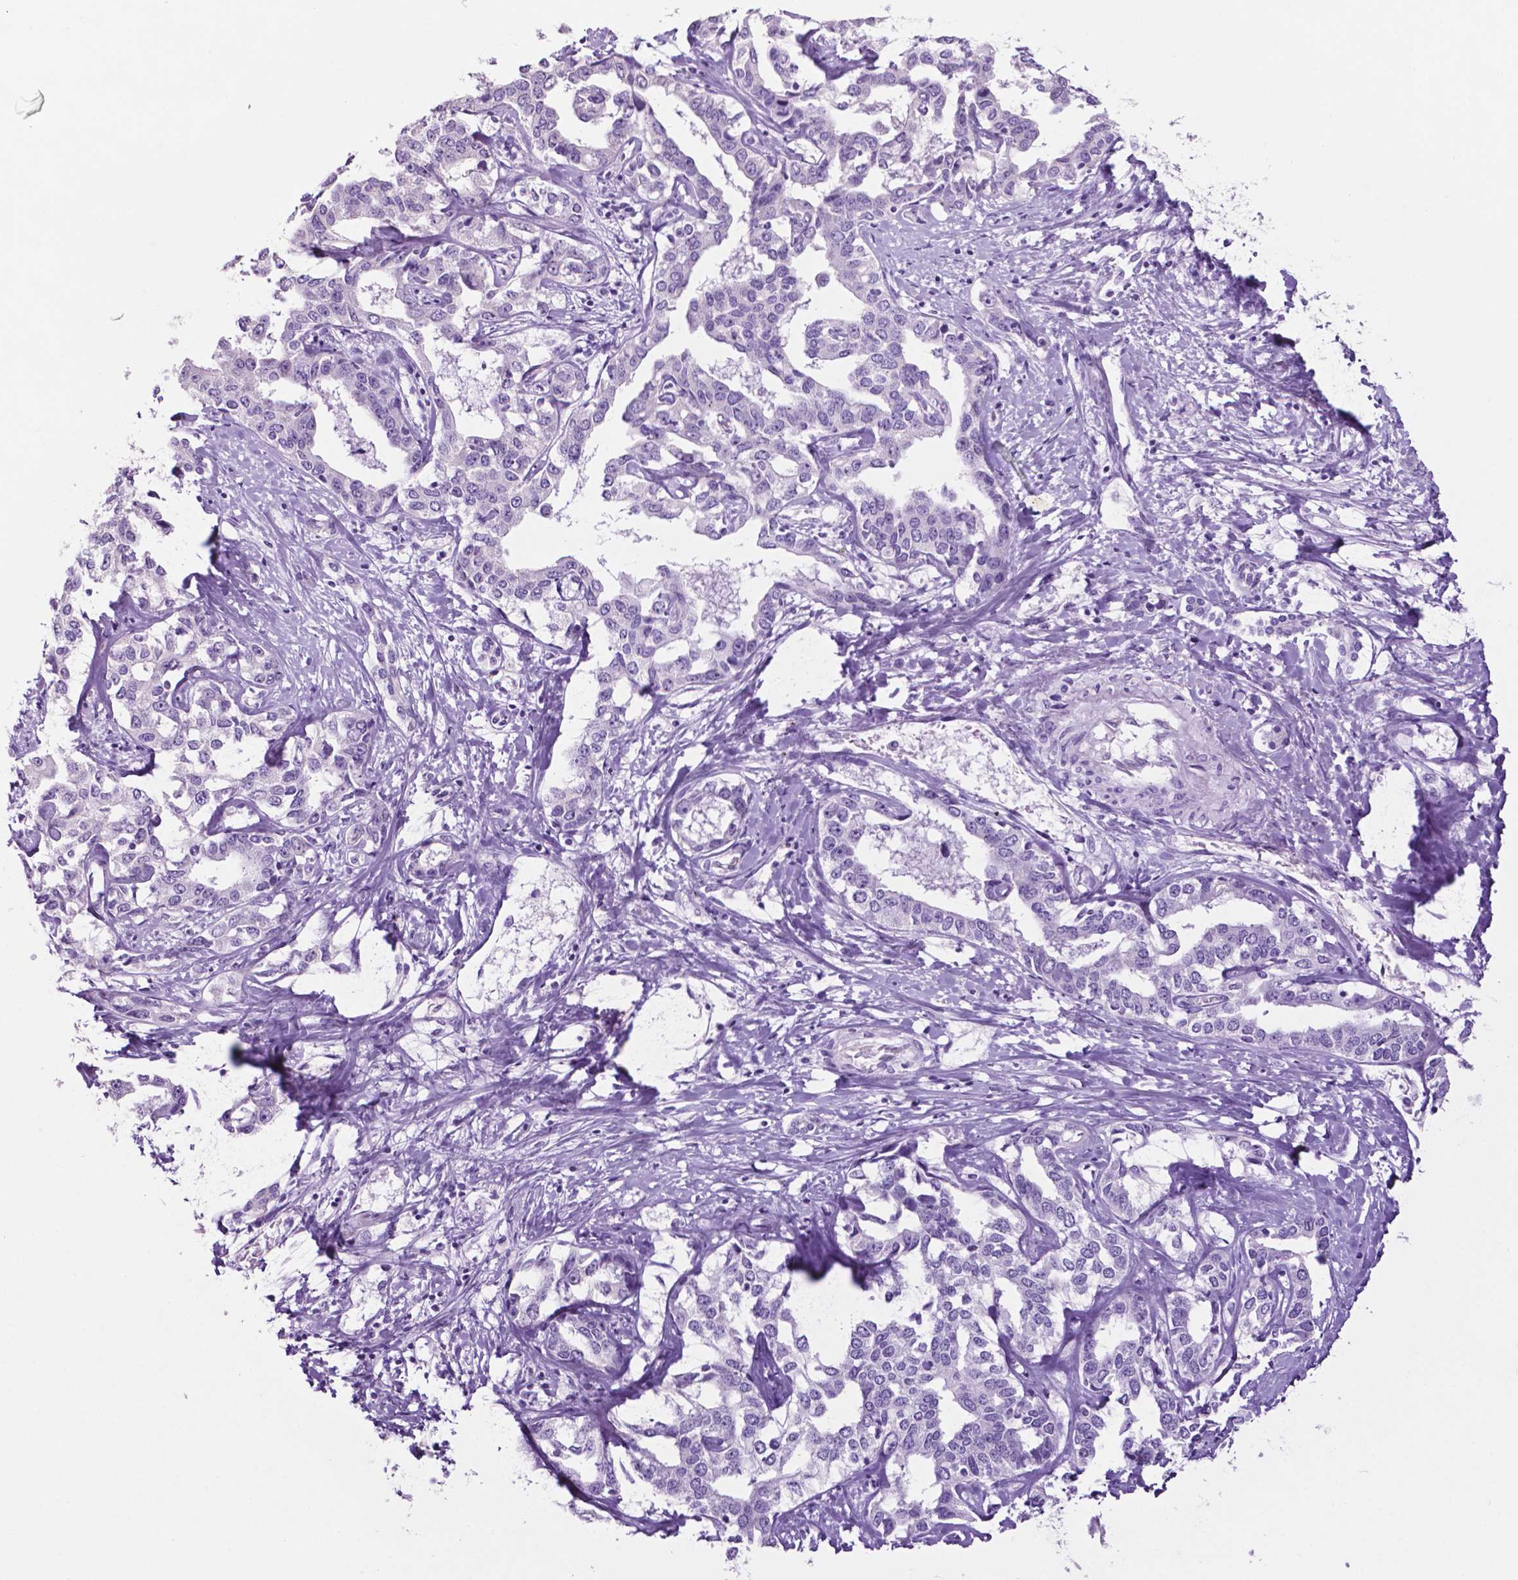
{"staining": {"intensity": "negative", "quantity": "none", "location": "none"}, "tissue": "liver cancer", "cell_type": "Tumor cells", "image_type": "cancer", "snomed": [{"axis": "morphology", "description": "Cholangiocarcinoma"}, {"axis": "topography", "description": "Liver"}], "caption": "DAB immunohistochemical staining of liver cancer reveals no significant positivity in tumor cells. The staining is performed using DAB (3,3'-diaminobenzidine) brown chromogen with nuclei counter-stained in using hematoxylin.", "gene": "PHGR1", "patient": {"sex": "male", "age": 59}}